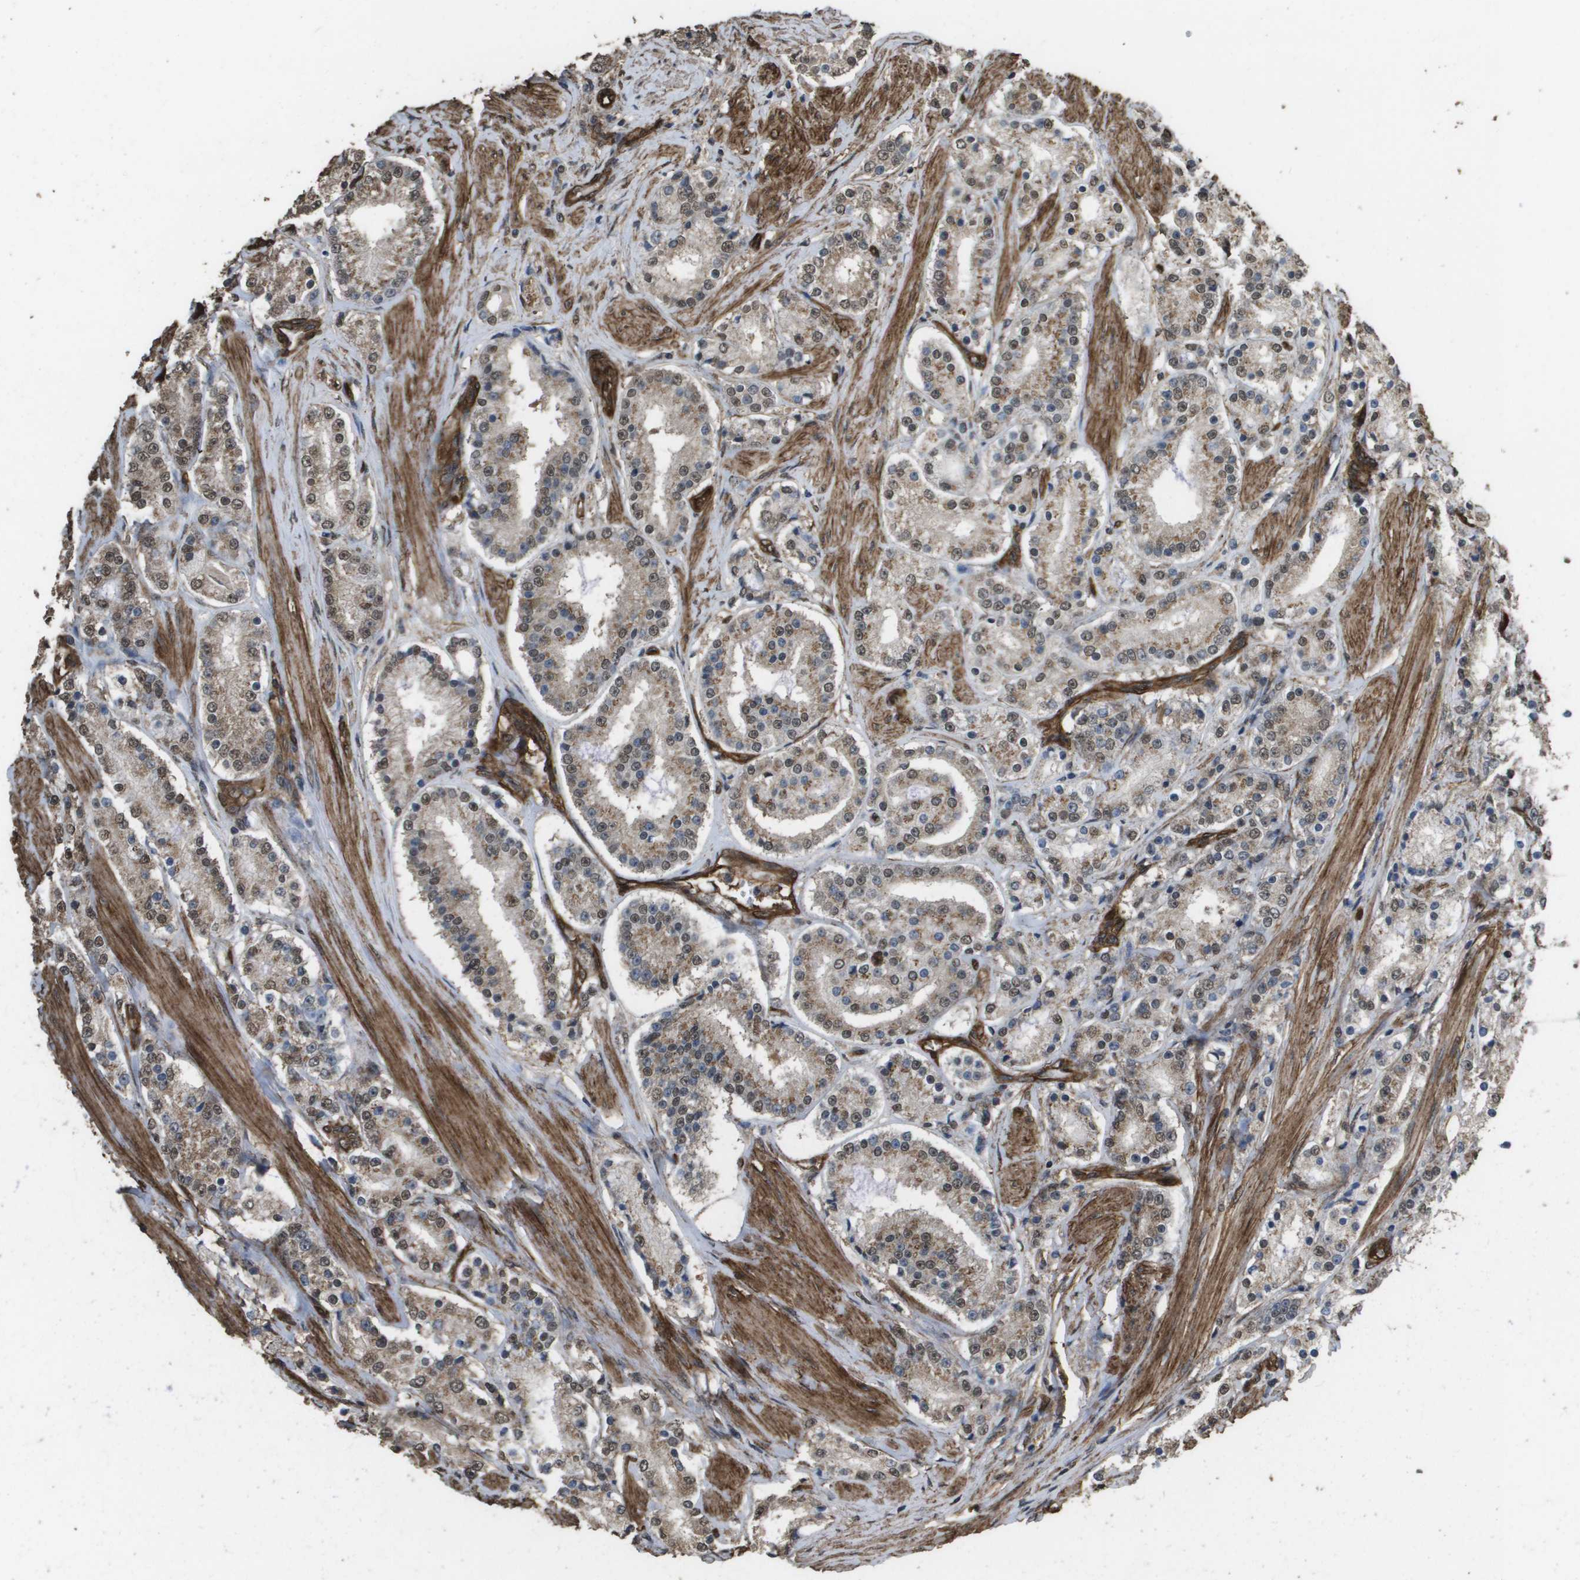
{"staining": {"intensity": "weak", "quantity": ">75%", "location": "cytoplasmic/membranous,nuclear"}, "tissue": "prostate cancer", "cell_type": "Tumor cells", "image_type": "cancer", "snomed": [{"axis": "morphology", "description": "Adenocarcinoma, Low grade"}, {"axis": "topography", "description": "Prostate"}], "caption": "Immunohistochemical staining of prostate cancer (adenocarcinoma (low-grade)) shows weak cytoplasmic/membranous and nuclear protein positivity in approximately >75% of tumor cells.", "gene": "AAMP", "patient": {"sex": "male", "age": 63}}